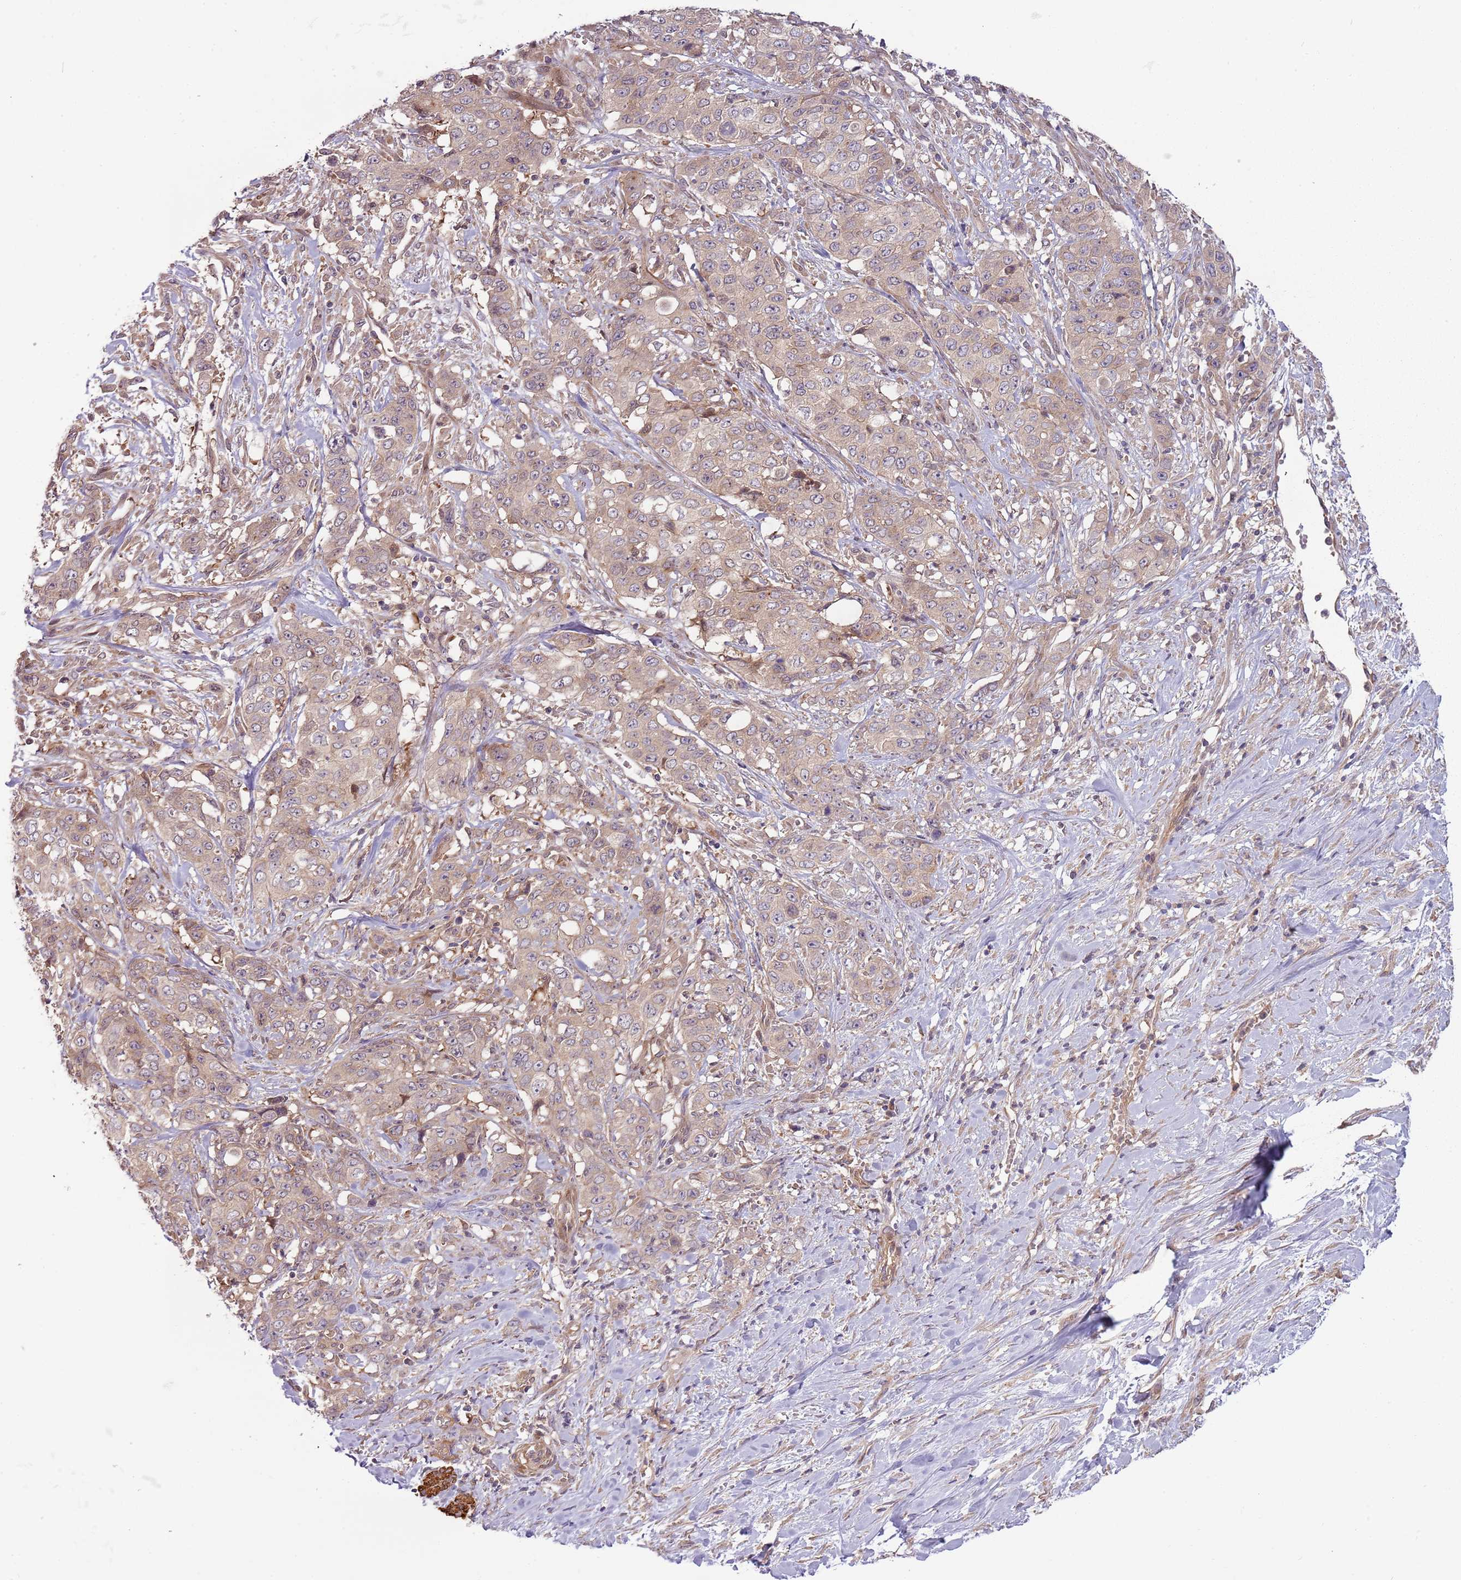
{"staining": {"intensity": "weak", "quantity": ">75%", "location": "cytoplasmic/membranous"}, "tissue": "stomach cancer", "cell_type": "Tumor cells", "image_type": "cancer", "snomed": [{"axis": "morphology", "description": "Adenocarcinoma, NOS"}, {"axis": "topography", "description": "Stomach, upper"}], "caption": "Immunohistochemistry of stomach adenocarcinoma reveals low levels of weak cytoplasmic/membranous positivity in approximately >75% of tumor cells. Using DAB (3,3'-diaminobenzidine) (brown) and hematoxylin (blue) stains, captured at high magnification using brightfield microscopy.", "gene": "RNF128", "patient": {"sex": "male", "age": 62}}